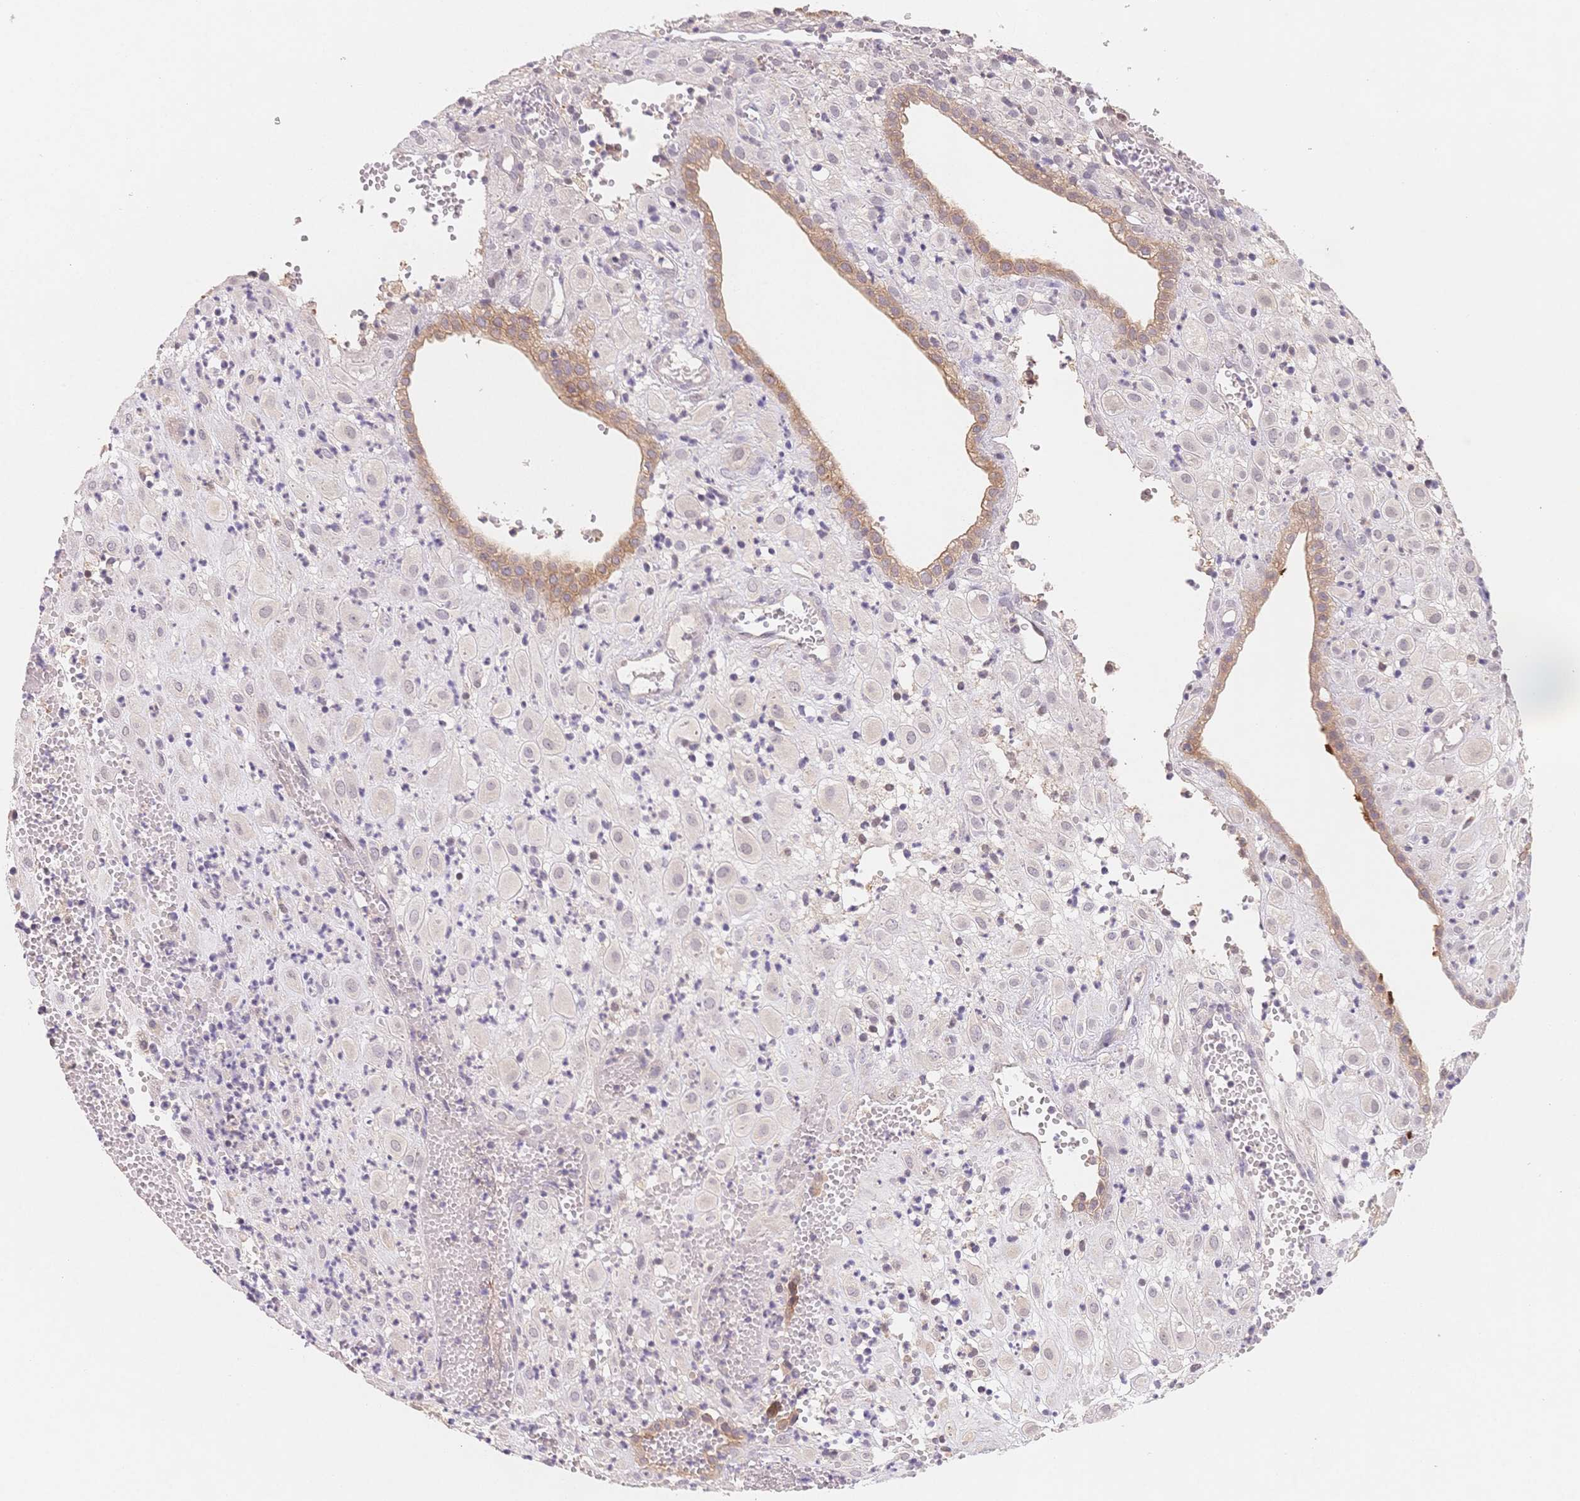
{"staining": {"intensity": "negative", "quantity": "none", "location": "none"}, "tissue": "placenta", "cell_type": "Decidual cells", "image_type": "normal", "snomed": [{"axis": "morphology", "description": "Normal tissue, NOS"}, {"axis": "topography", "description": "Placenta"}], "caption": "Protein analysis of benign placenta displays no significant positivity in decidual cells.", "gene": "C12orf75", "patient": {"sex": "female", "age": 24}}